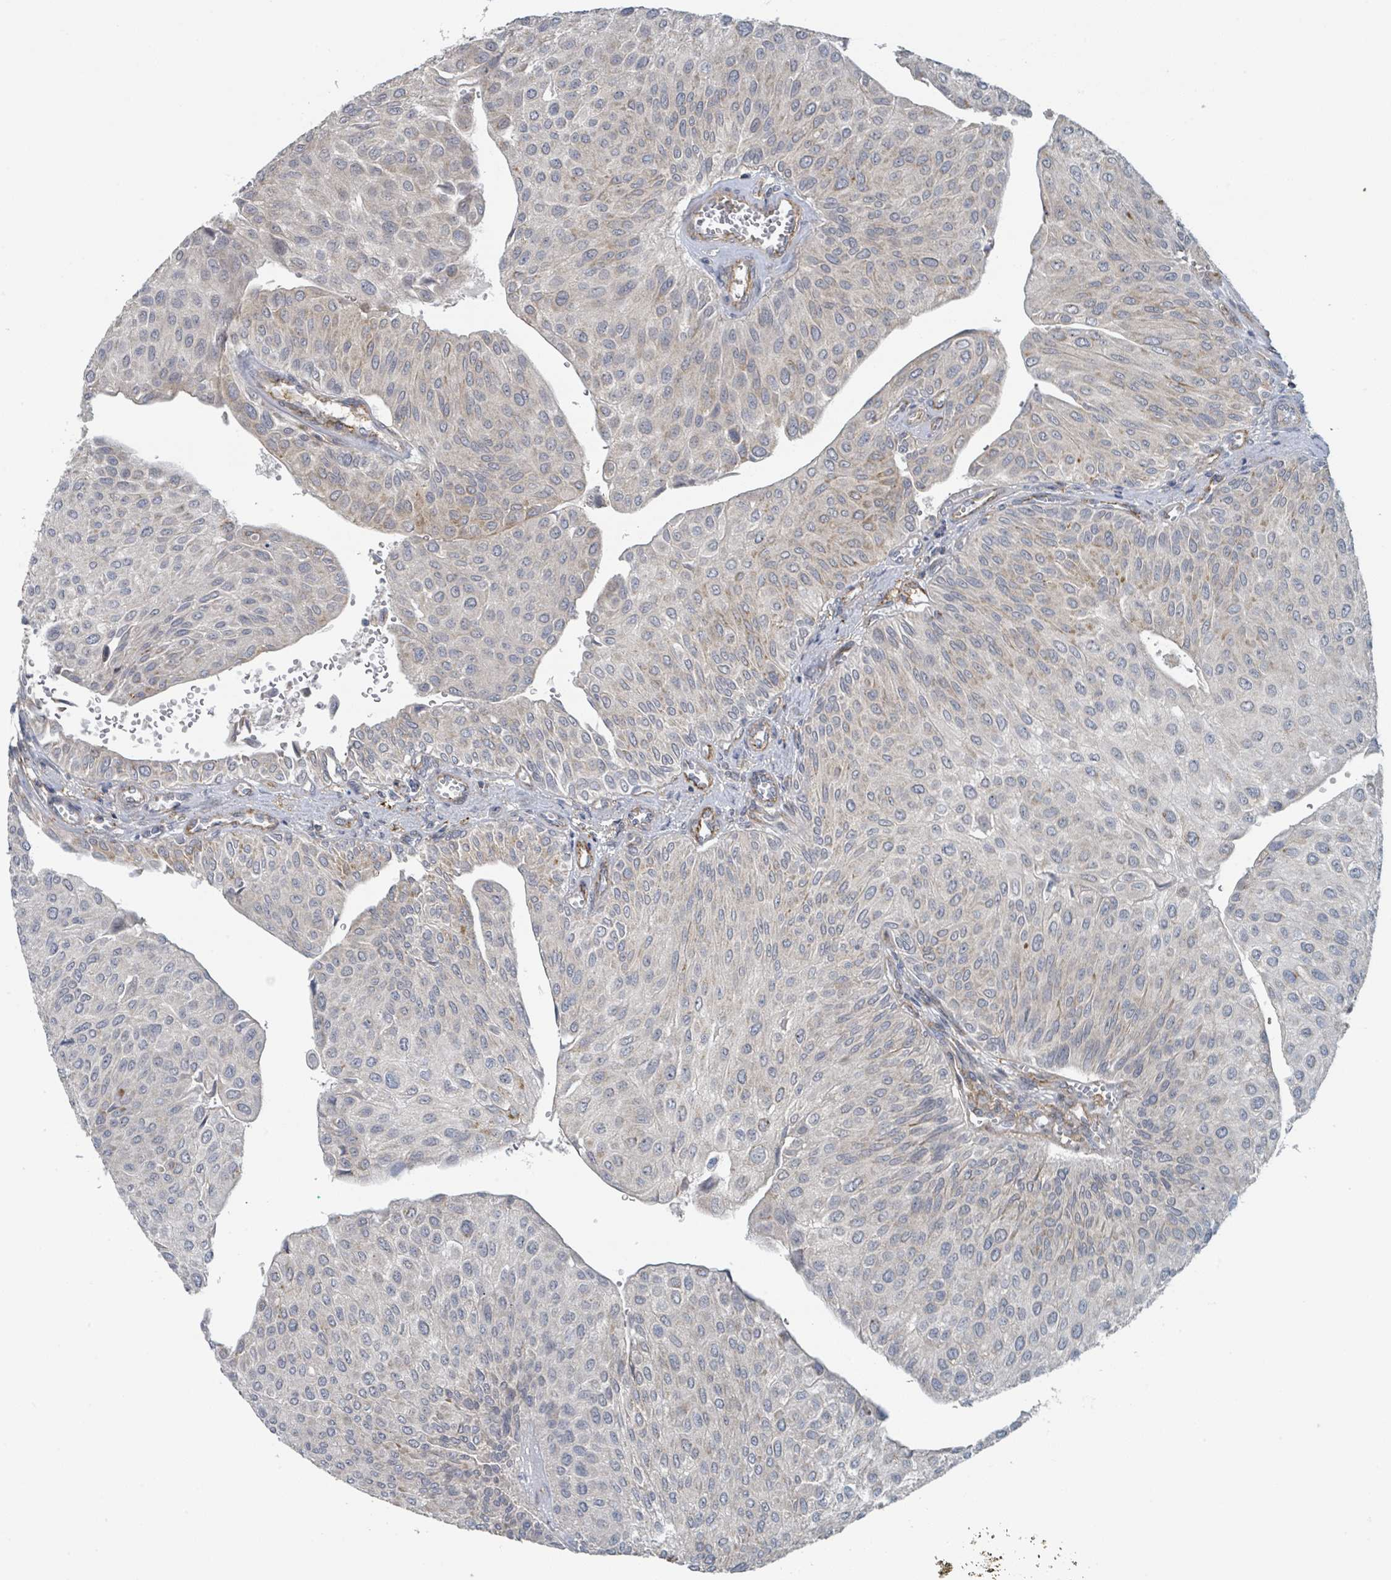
{"staining": {"intensity": "moderate", "quantity": "25%-75%", "location": "cytoplasmic/membranous"}, "tissue": "urothelial cancer", "cell_type": "Tumor cells", "image_type": "cancer", "snomed": [{"axis": "morphology", "description": "Urothelial carcinoma, NOS"}, {"axis": "topography", "description": "Urinary bladder"}], "caption": "This micrograph demonstrates immunohistochemistry (IHC) staining of transitional cell carcinoma, with medium moderate cytoplasmic/membranous staining in about 25%-75% of tumor cells.", "gene": "LRRC42", "patient": {"sex": "male", "age": 67}}